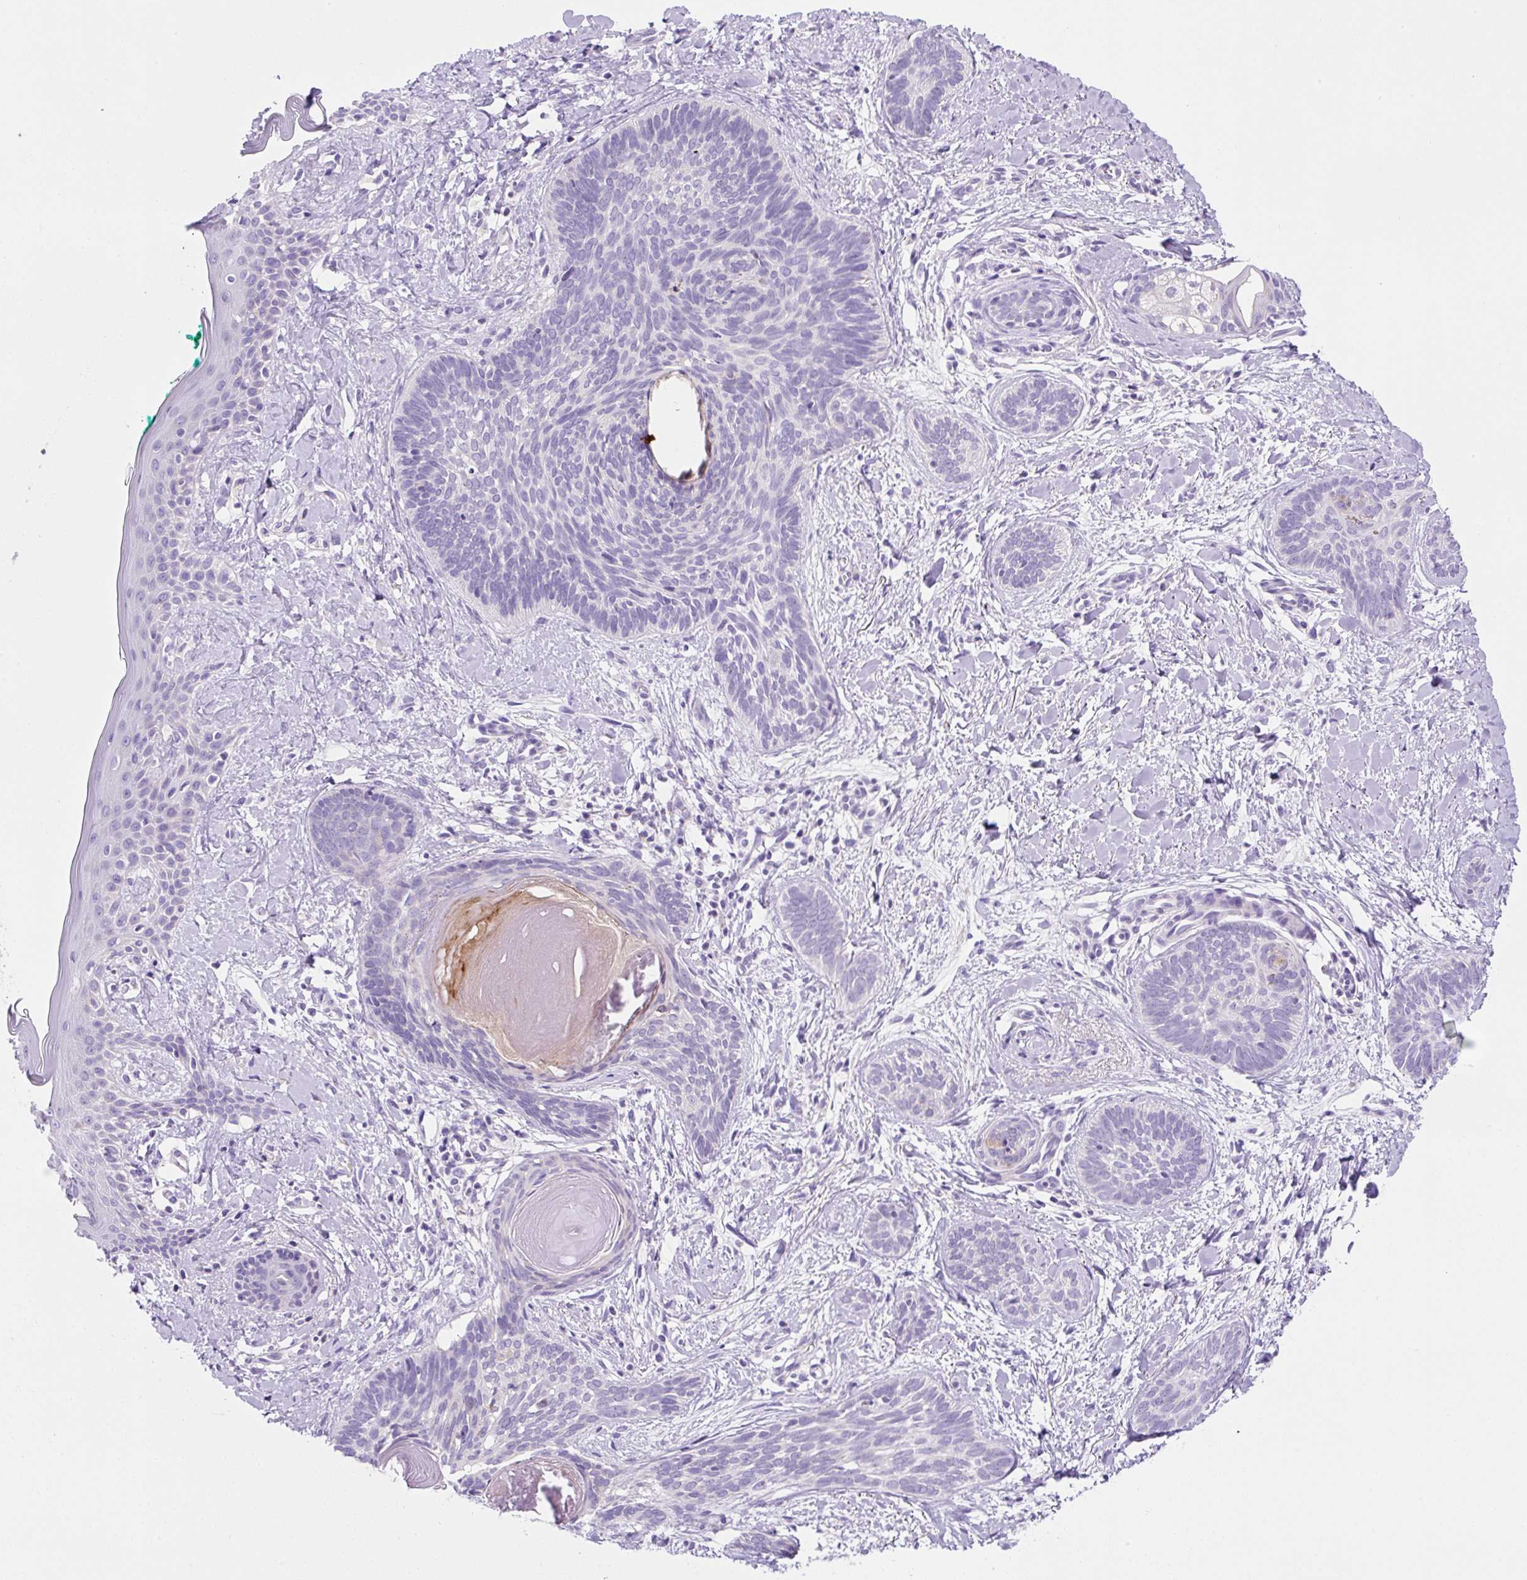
{"staining": {"intensity": "negative", "quantity": "none", "location": "none"}, "tissue": "skin cancer", "cell_type": "Tumor cells", "image_type": "cancer", "snomed": [{"axis": "morphology", "description": "Basal cell carcinoma"}, {"axis": "topography", "description": "Skin"}], "caption": "This is an IHC photomicrograph of skin basal cell carcinoma. There is no staining in tumor cells.", "gene": "NDST3", "patient": {"sex": "female", "age": 81}}